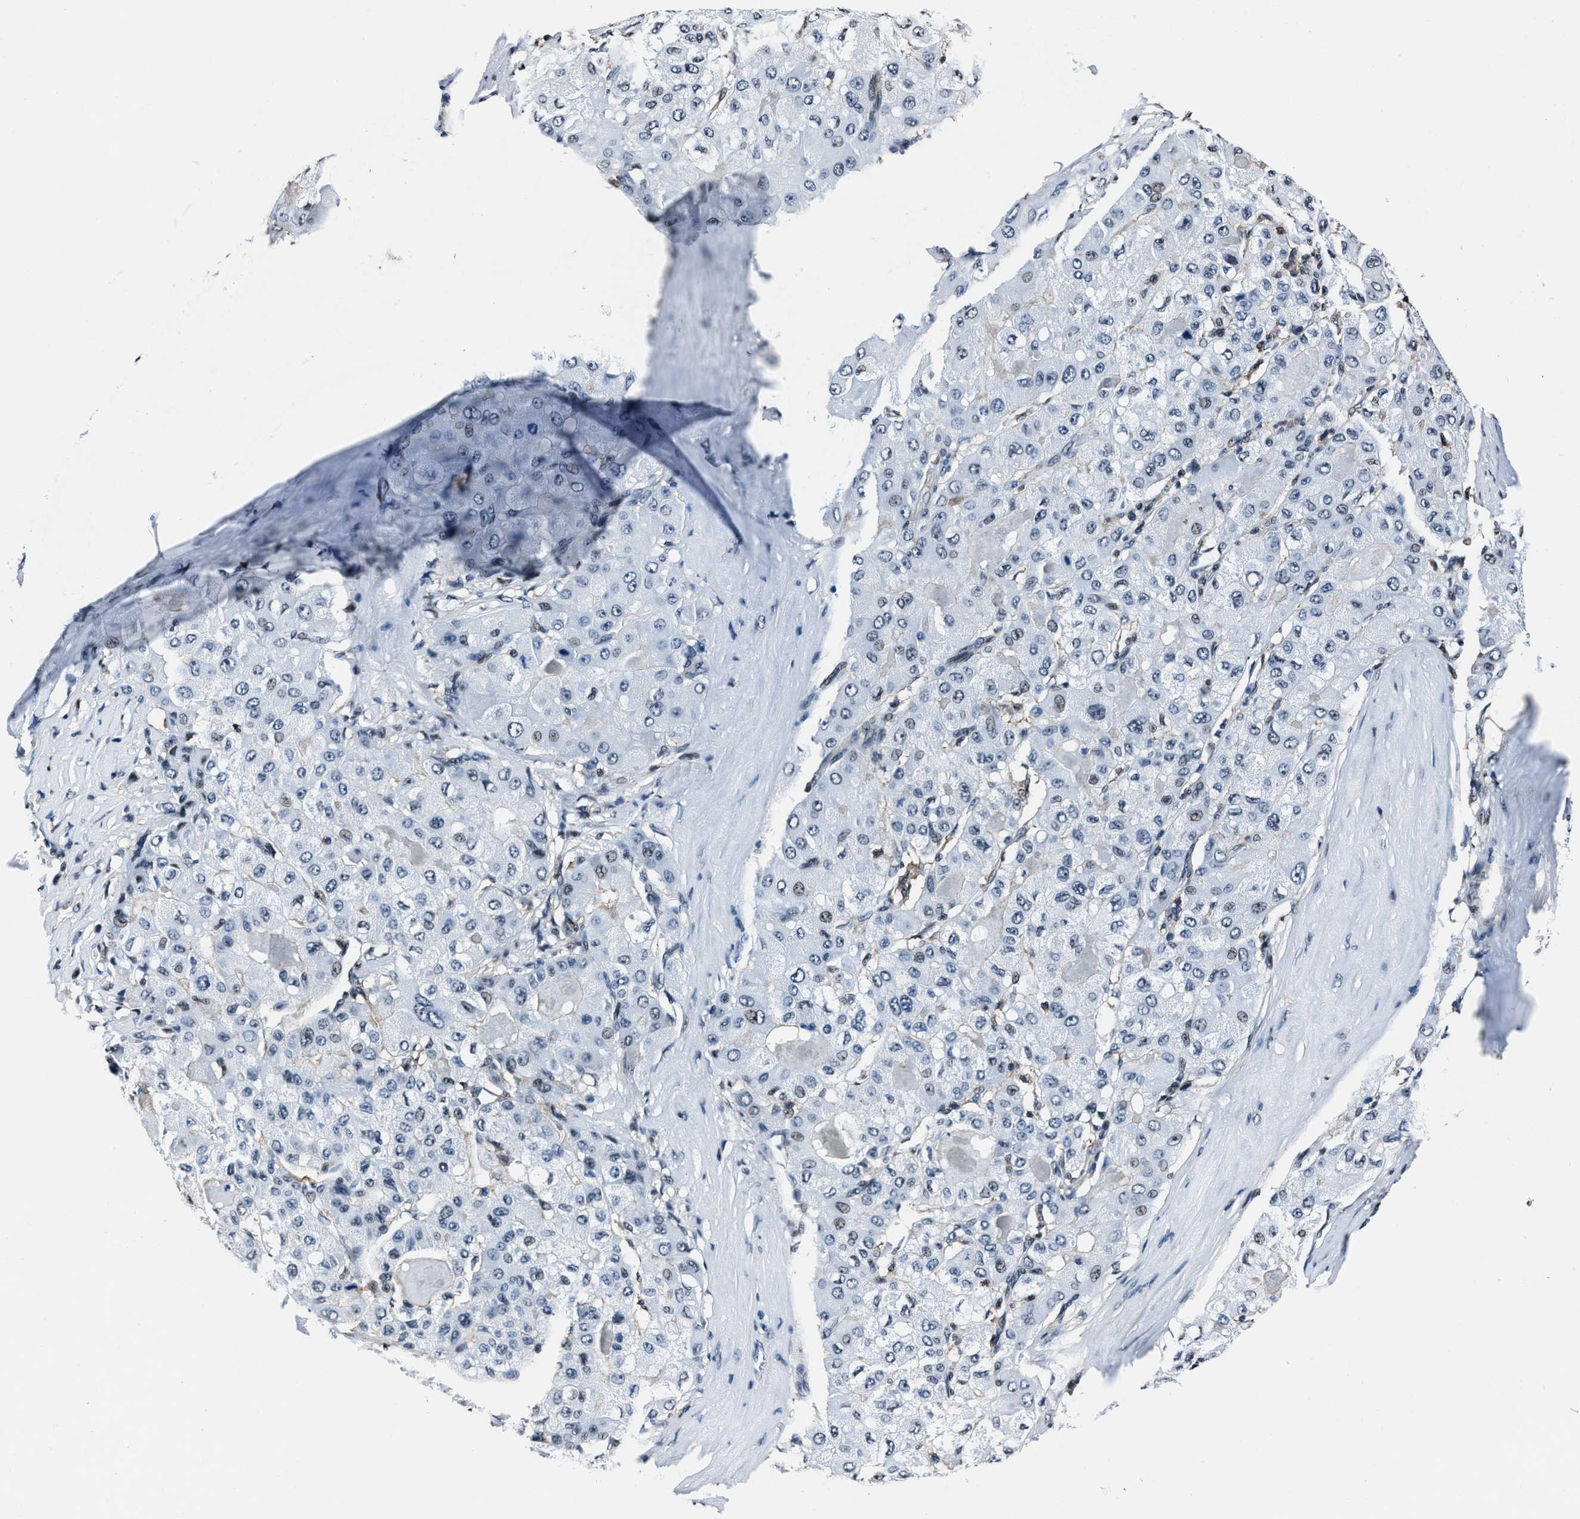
{"staining": {"intensity": "negative", "quantity": "none", "location": "none"}, "tissue": "liver cancer", "cell_type": "Tumor cells", "image_type": "cancer", "snomed": [{"axis": "morphology", "description": "Carcinoma, Hepatocellular, NOS"}, {"axis": "topography", "description": "Liver"}], "caption": "A histopathology image of liver cancer stained for a protein demonstrates no brown staining in tumor cells.", "gene": "PPIE", "patient": {"sex": "male", "age": 80}}